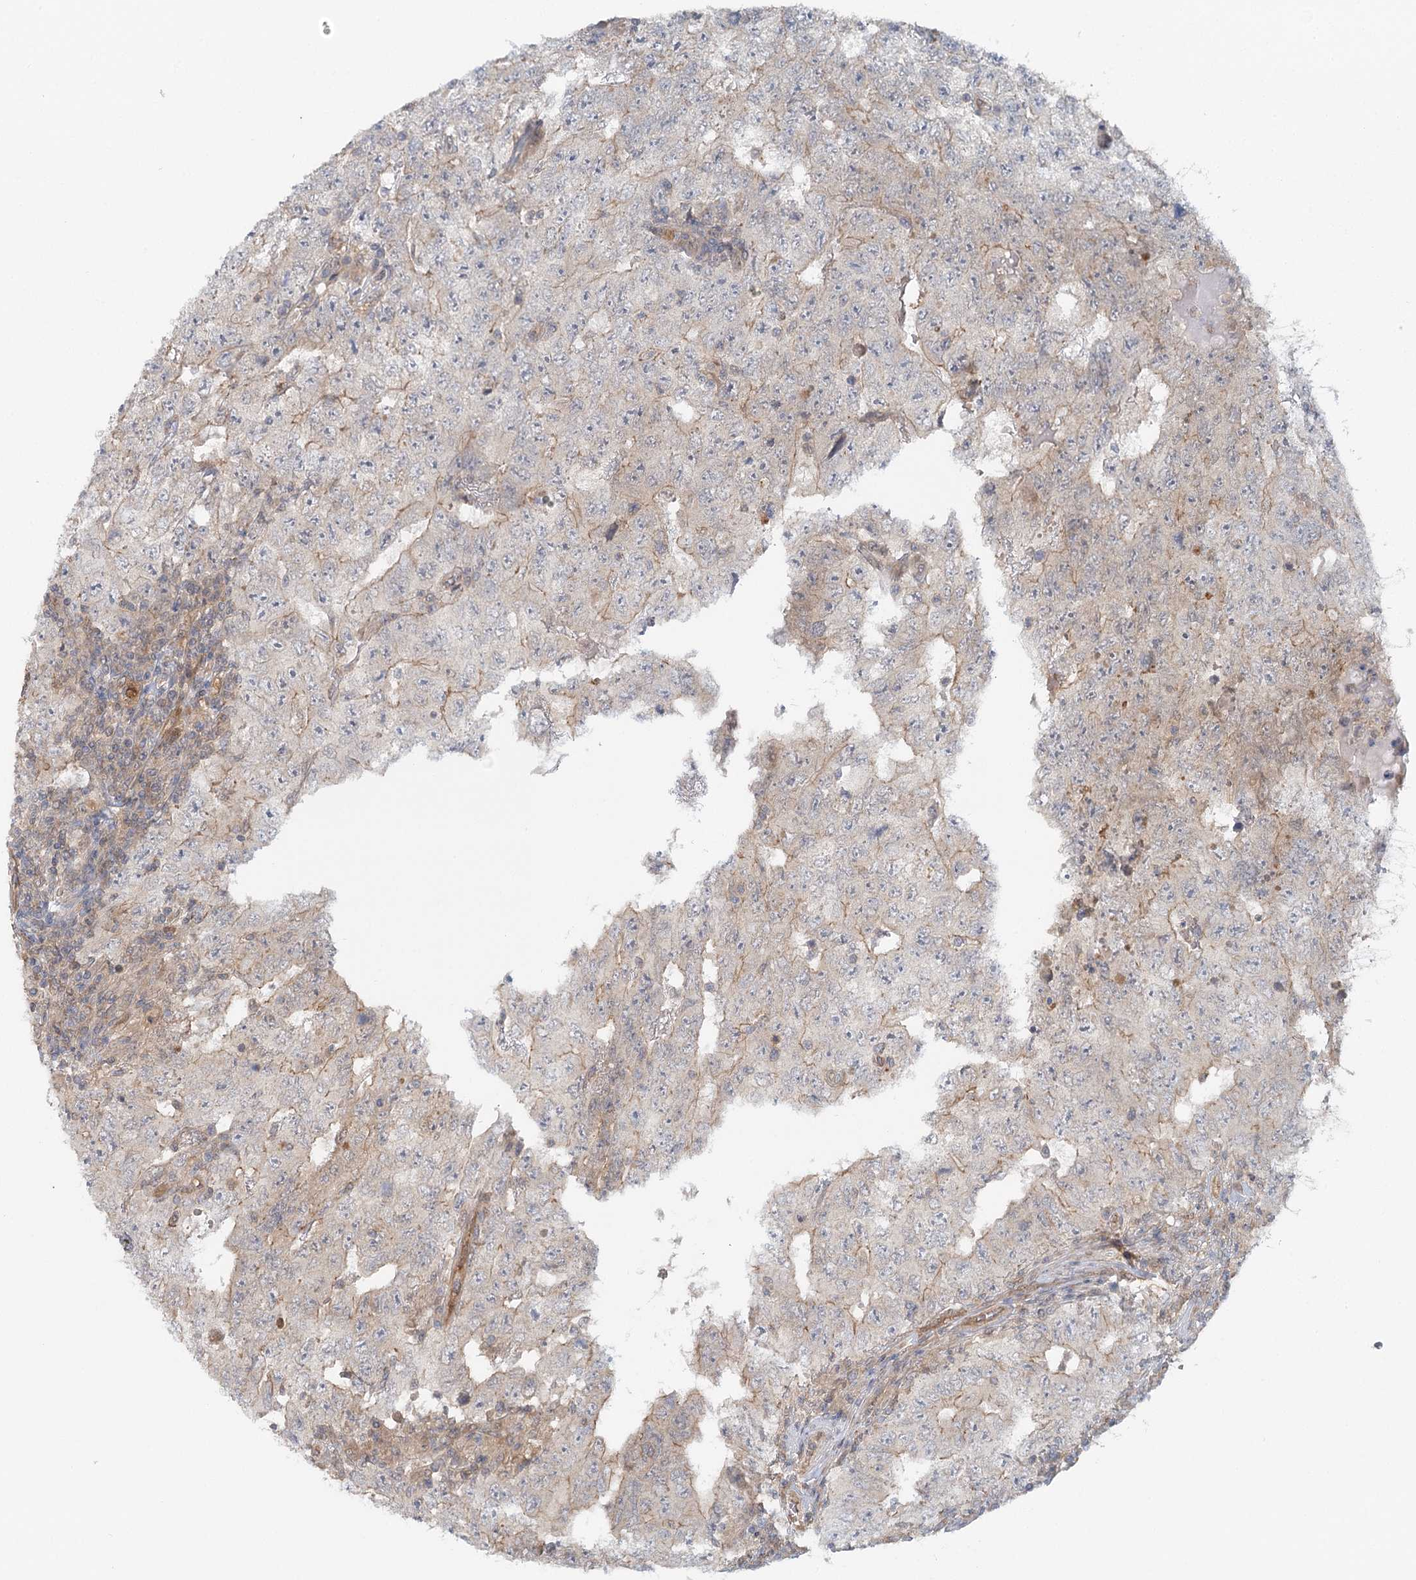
{"staining": {"intensity": "weak", "quantity": "<25%", "location": "cytoplasmic/membranous"}, "tissue": "testis cancer", "cell_type": "Tumor cells", "image_type": "cancer", "snomed": [{"axis": "morphology", "description": "Carcinoma, Embryonal, NOS"}, {"axis": "topography", "description": "Testis"}], "caption": "Embryonal carcinoma (testis) was stained to show a protein in brown. There is no significant staining in tumor cells.", "gene": "GBE1", "patient": {"sex": "male", "age": 26}}